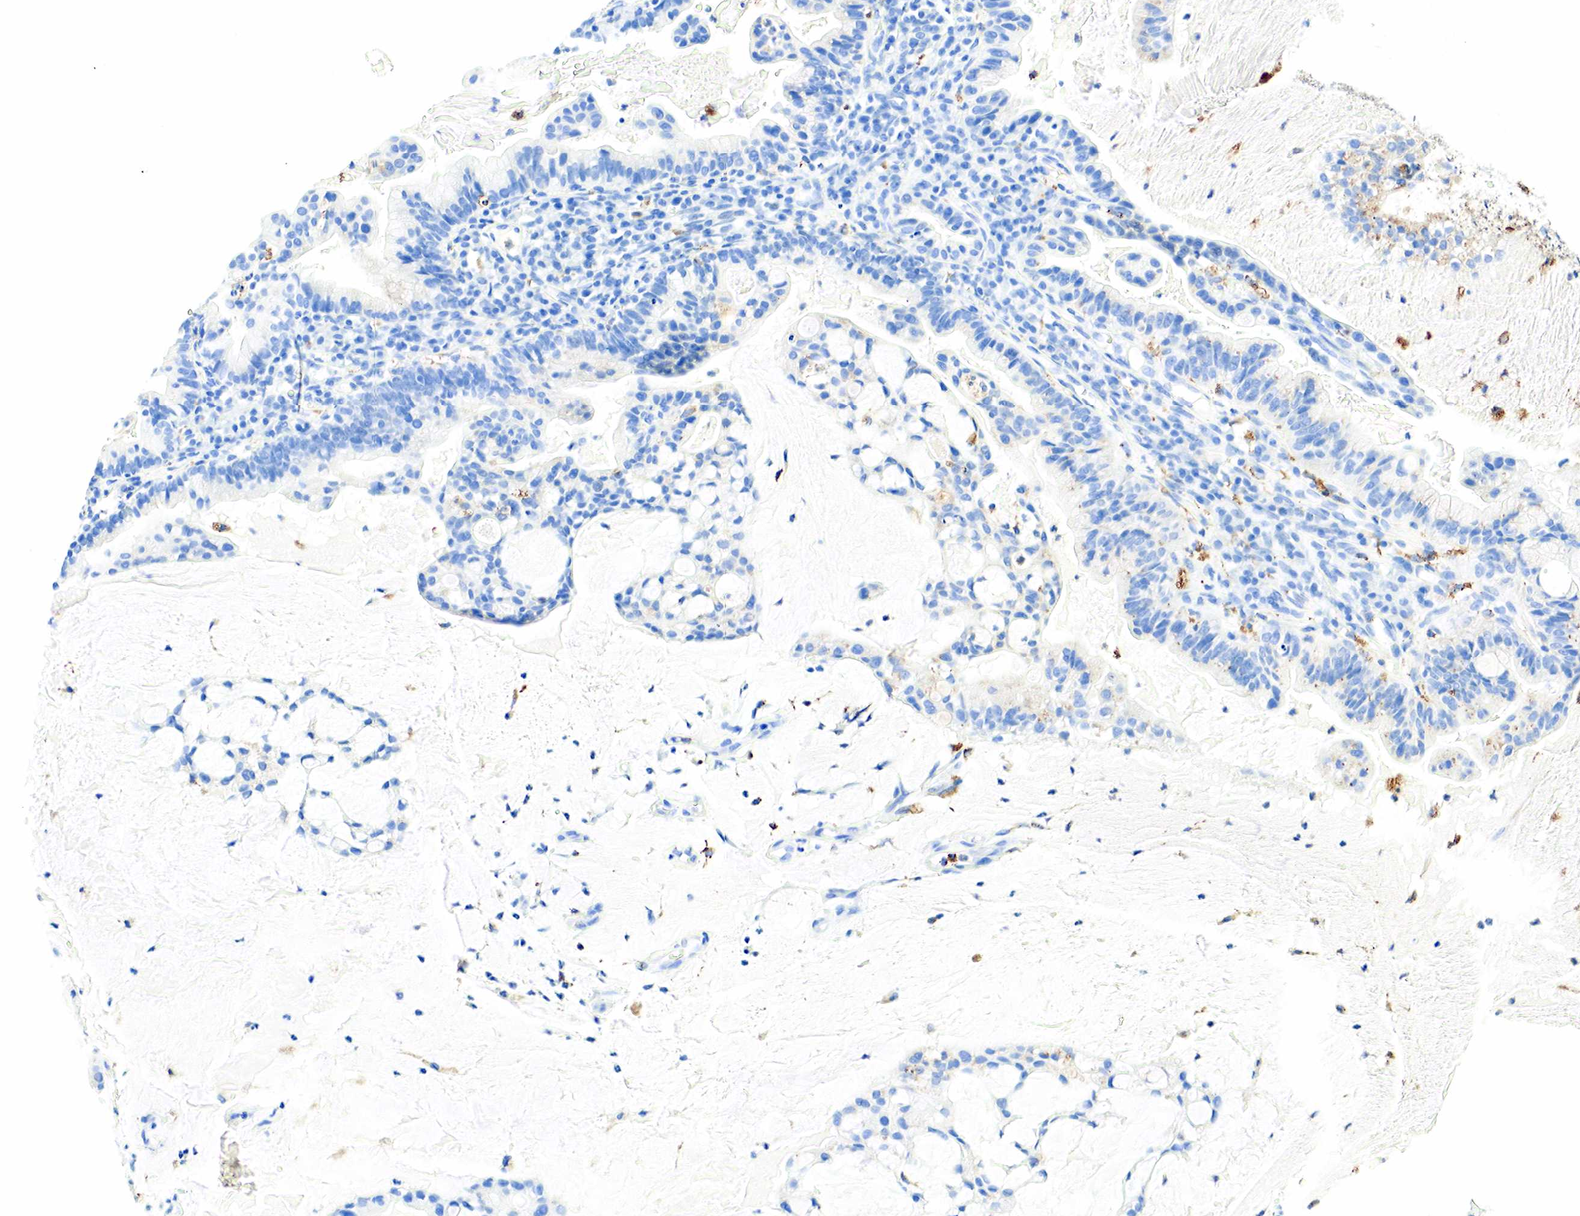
{"staining": {"intensity": "negative", "quantity": "none", "location": "none"}, "tissue": "cervical cancer", "cell_type": "Tumor cells", "image_type": "cancer", "snomed": [{"axis": "morphology", "description": "Adenocarcinoma, NOS"}, {"axis": "topography", "description": "Cervix"}], "caption": "Tumor cells show no significant protein expression in adenocarcinoma (cervical).", "gene": "CD68", "patient": {"sex": "female", "age": 41}}